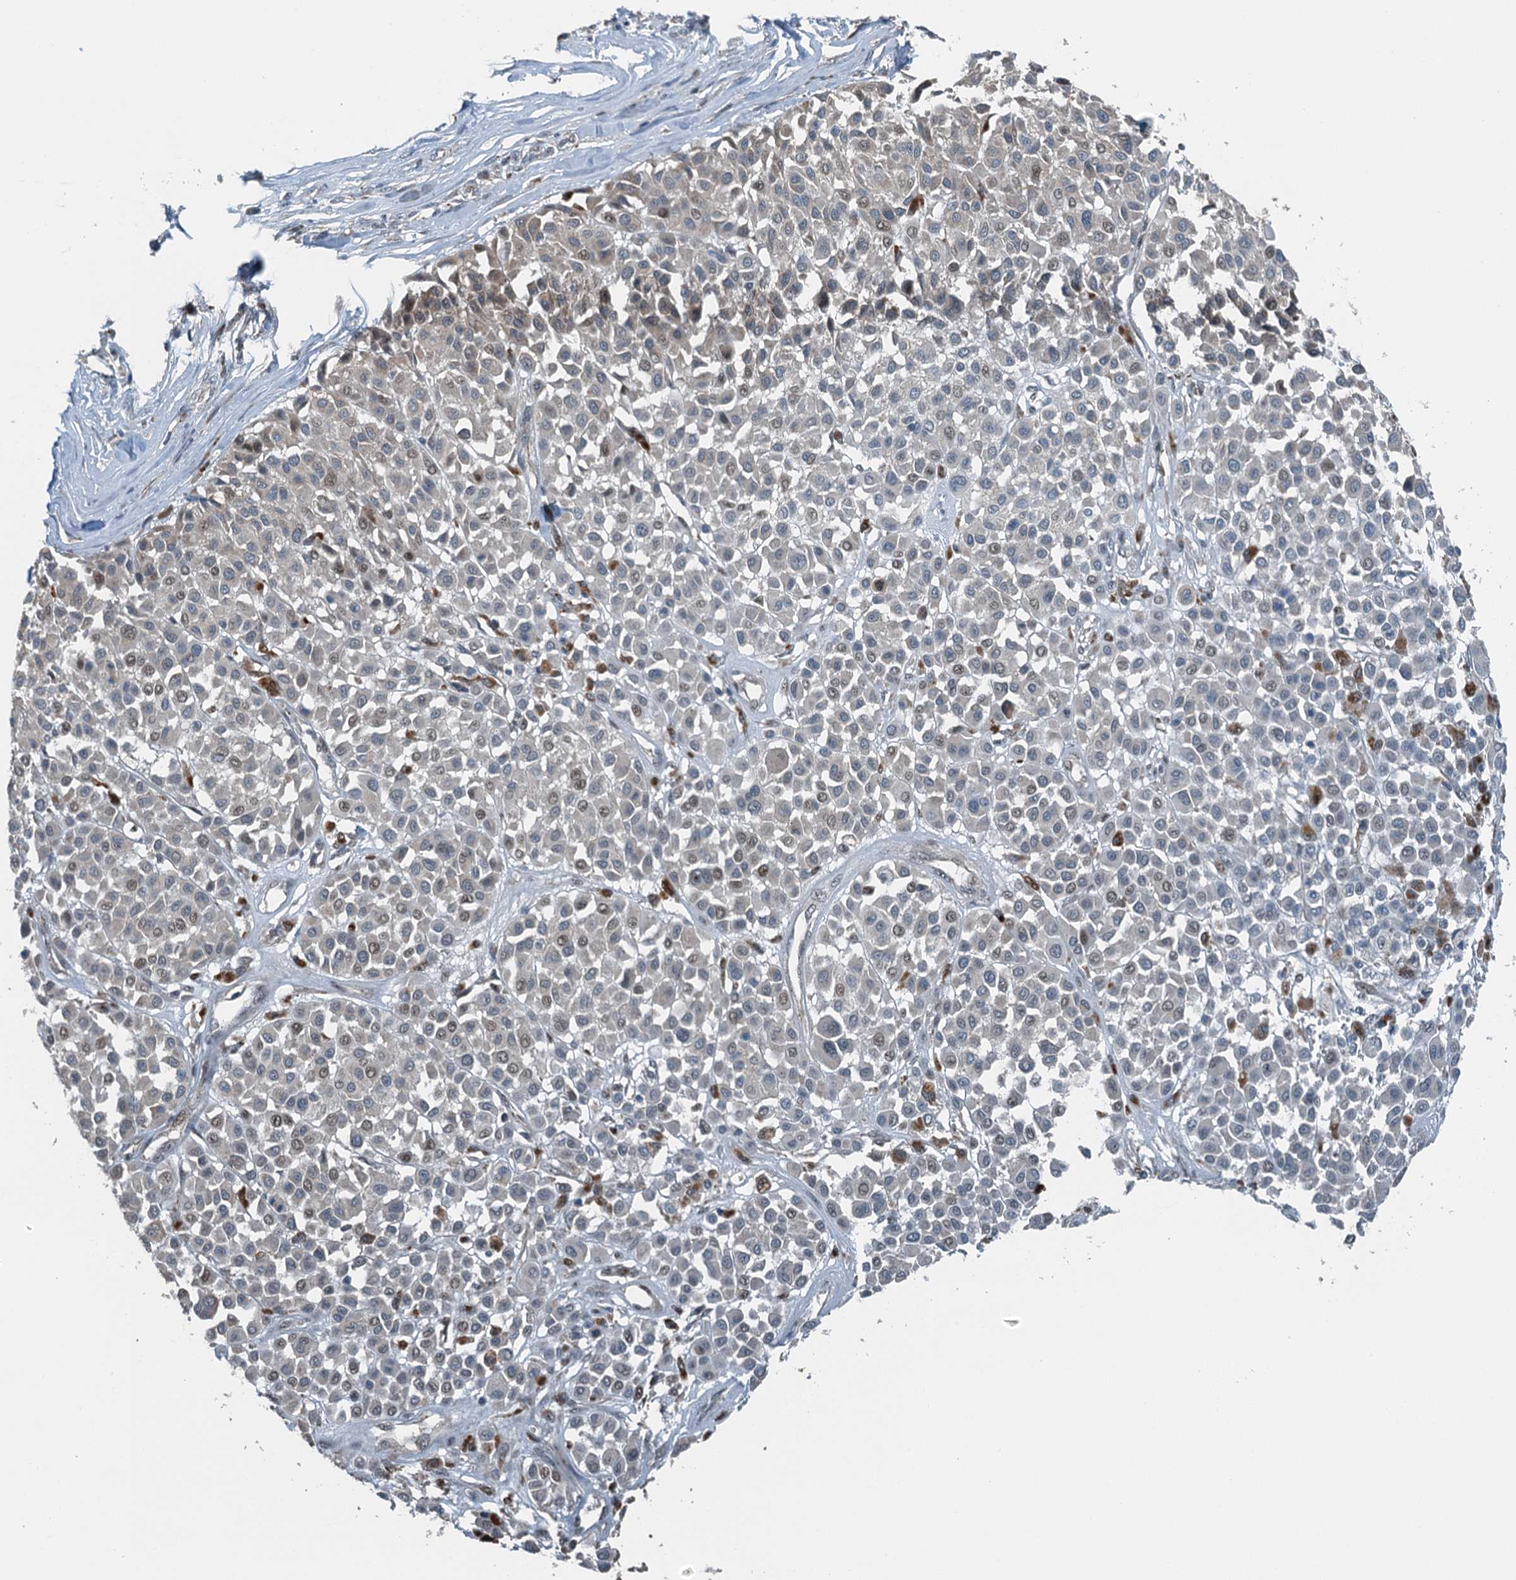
{"staining": {"intensity": "weak", "quantity": "25%-75%", "location": "cytoplasmic/membranous,nuclear"}, "tissue": "melanoma", "cell_type": "Tumor cells", "image_type": "cancer", "snomed": [{"axis": "morphology", "description": "Malignant melanoma, Metastatic site"}, {"axis": "topography", "description": "Soft tissue"}], "caption": "Tumor cells display weak cytoplasmic/membranous and nuclear positivity in about 25%-75% of cells in malignant melanoma (metastatic site).", "gene": "BMERB1", "patient": {"sex": "male", "age": 41}}